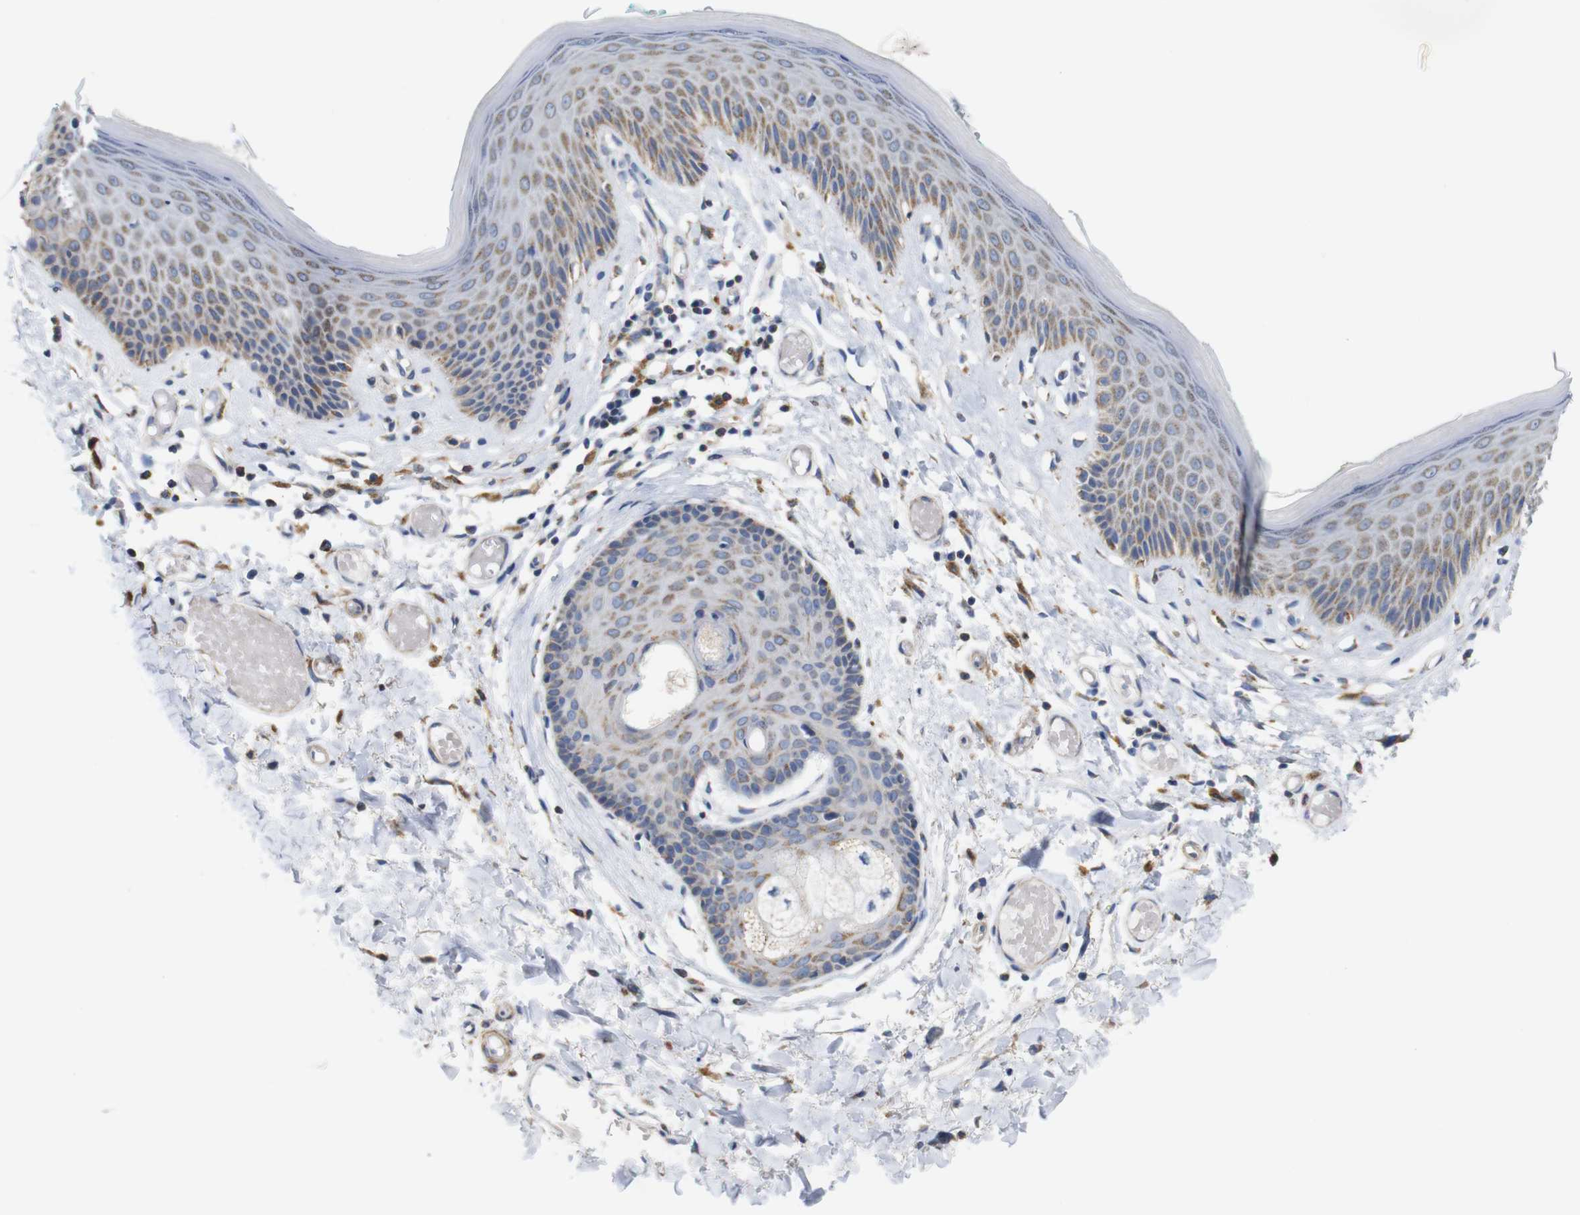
{"staining": {"intensity": "moderate", "quantity": ">75%", "location": "cytoplasmic/membranous"}, "tissue": "skin", "cell_type": "Epidermal cells", "image_type": "normal", "snomed": [{"axis": "morphology", "description": "Normal tissue, NOS"}, {"axis": "topography", "description": "Vulva"}], "caption": "Protein staining of unremarkable skin reveals moderate cytoplasmic/membranous expression in about >75% of epidermal cells. The staining was performed using DAB (3,3'-diaminobenzidine) to visualize the protein expression in brown, while the nuclei were stained in blue with hematoxylin (Magnification: 20x).", "gene": "FAM171B", "patient": {"sex": "female", "age": 73}}